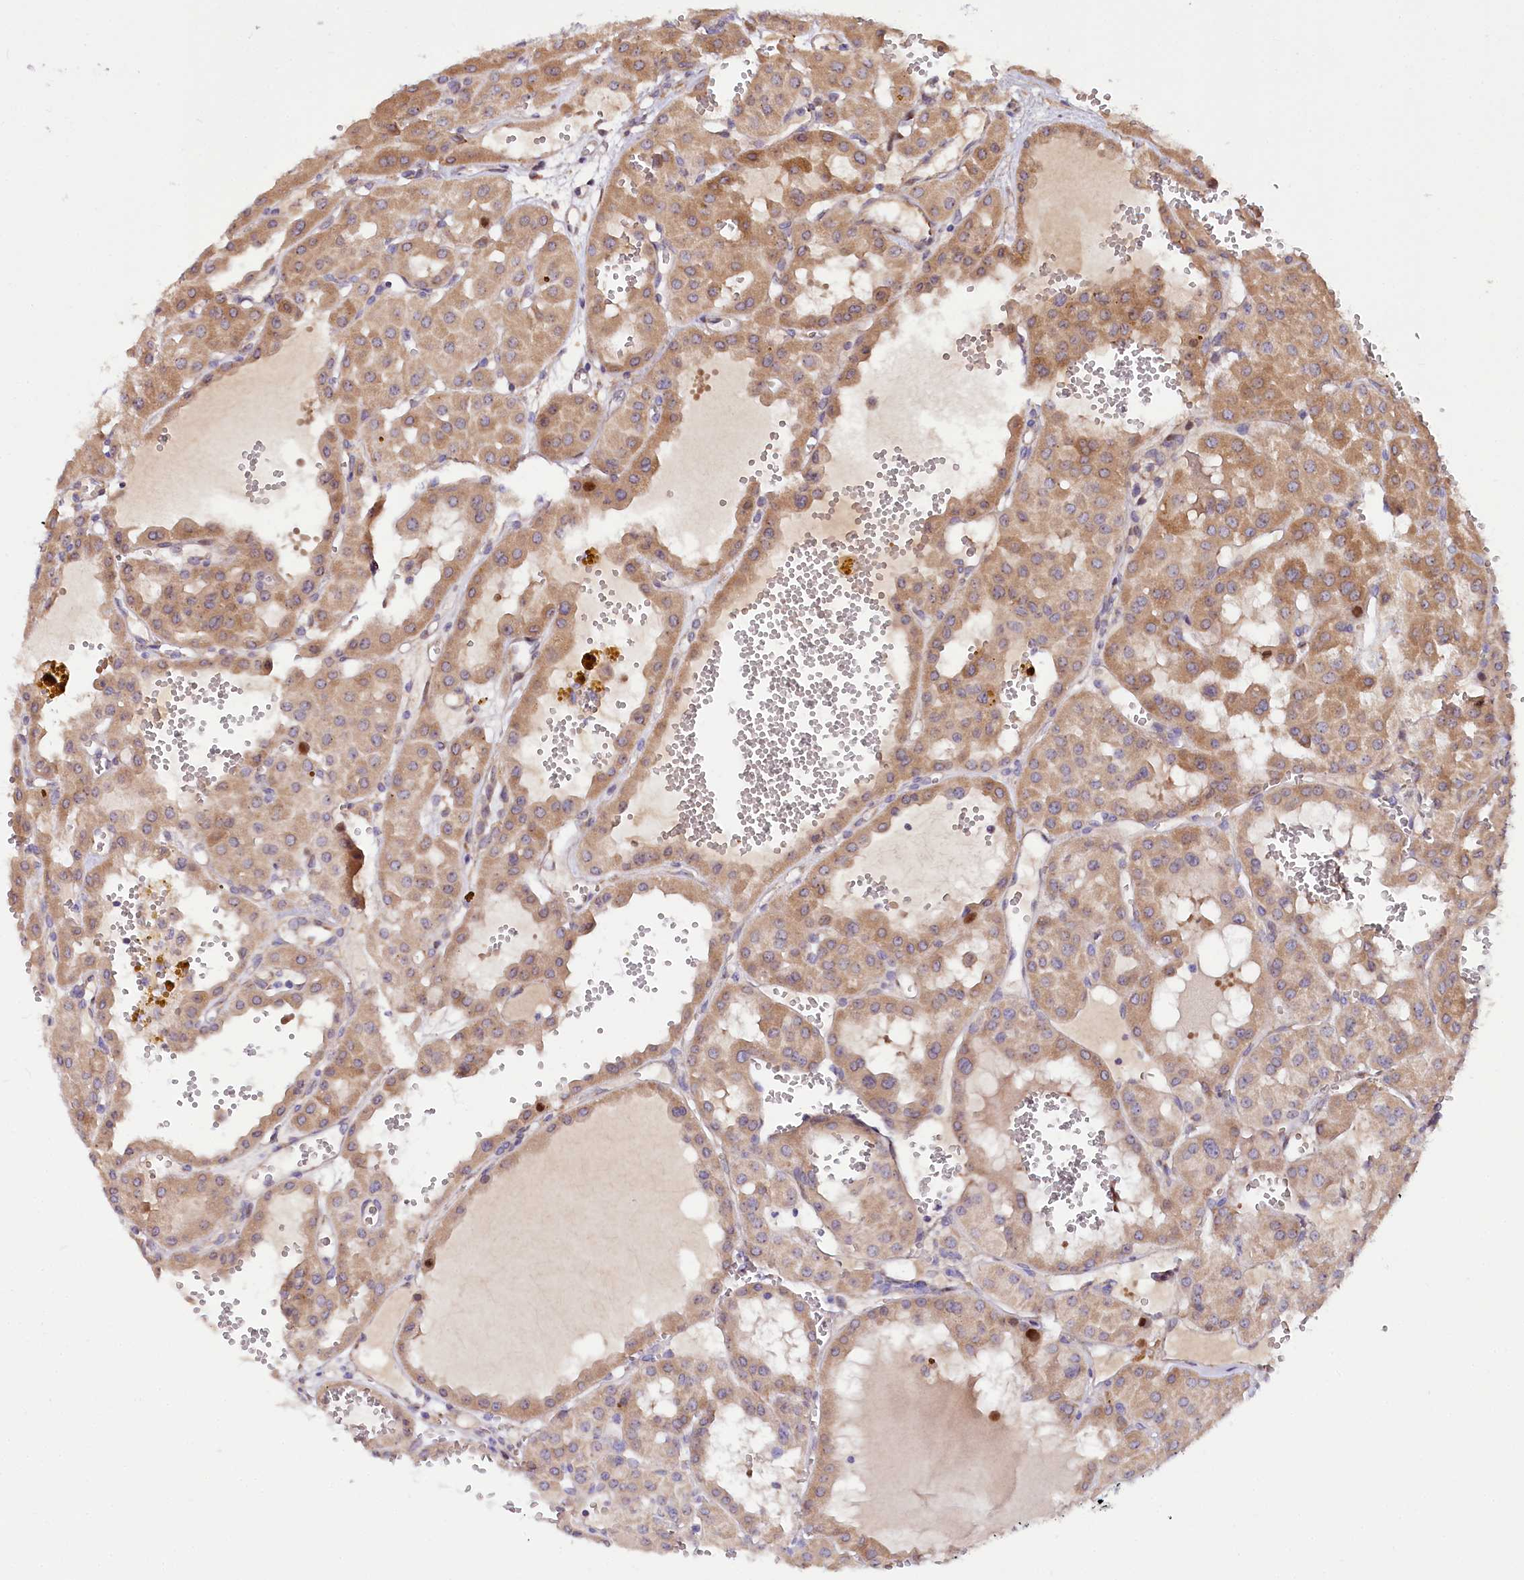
{"staining": {"intensity": "moderate", "quantity": ">75%", "location": "cytoplasmic/membranous"}, "tissue": "renal cancer", "cell_type": "Tumor cells", "image_type": "cancer", "snomed": [{"axis": "morphology", "description": "Carcinoma, NOS"}, {"axis": "topography", "description": "Kidney"}], "caption": "The histopathology image reveals a brown stain indicating the presence of a protein in the cytoplasmic/membranous of tumor cells in carcinoma (renal).", "gene": "PDZRN3", "patient": {"sex": "female", "age": 75}}